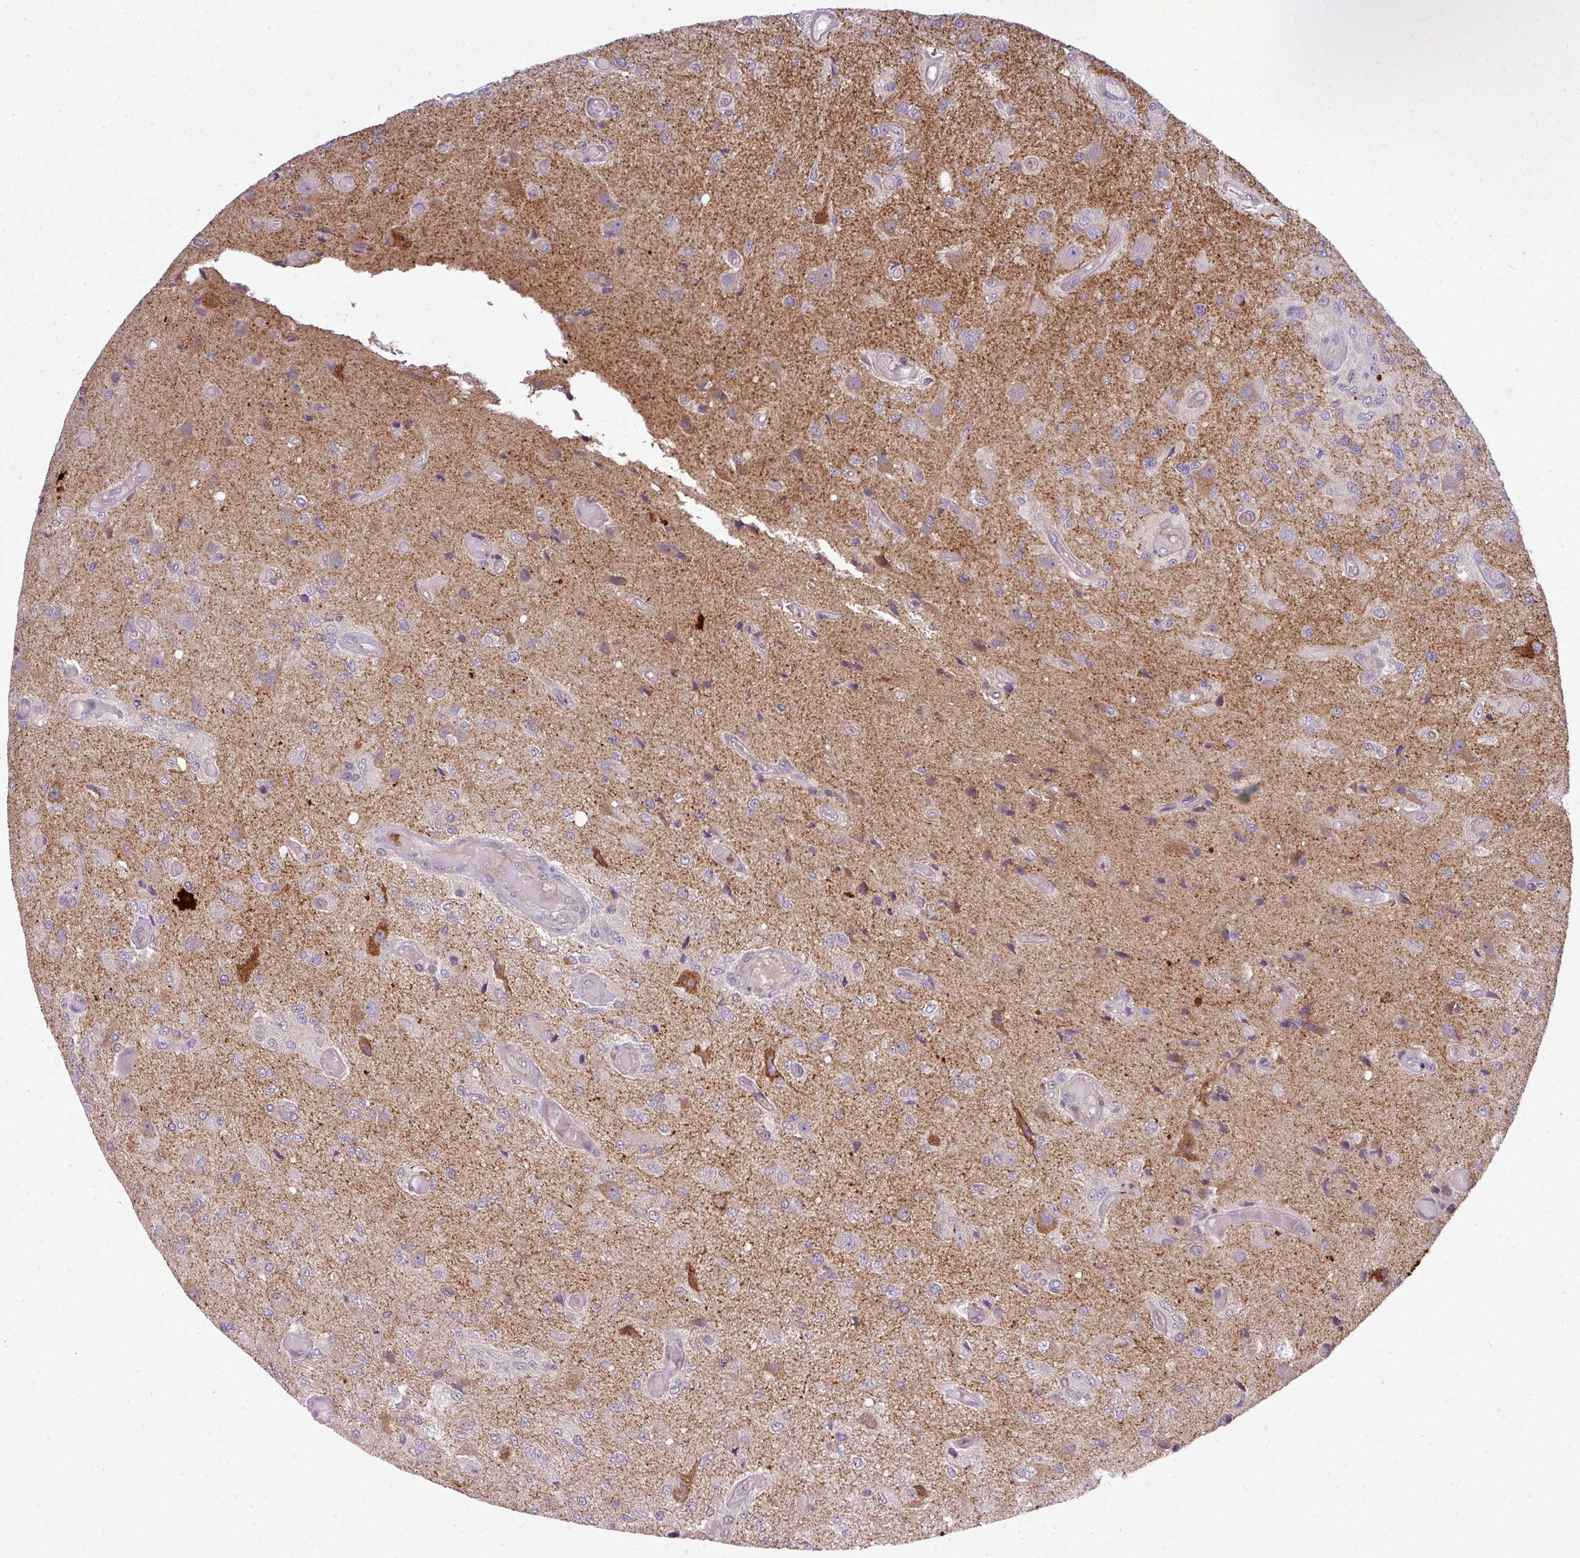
{"staining": {"intensity": "negative", "quantity": "none", "location": "none"}, "tissue": "glioma", "cell_type": "Tumor cells", "image_type": "cancer", "snomed": [{"axis": "morphology", "description": "Normal tissue, NOS"}, {"axis": "morphology", "description": "Glioma, malignant, High grade"}, {"axis": "topography", "description": "Cerebral cortex"}], "caption": "Image shows no protein staining in tumor cells of malignant glioma (high-grade) tissue.", "gene": "PAPLN", "patient": {"sex": "male", "age": 77}}